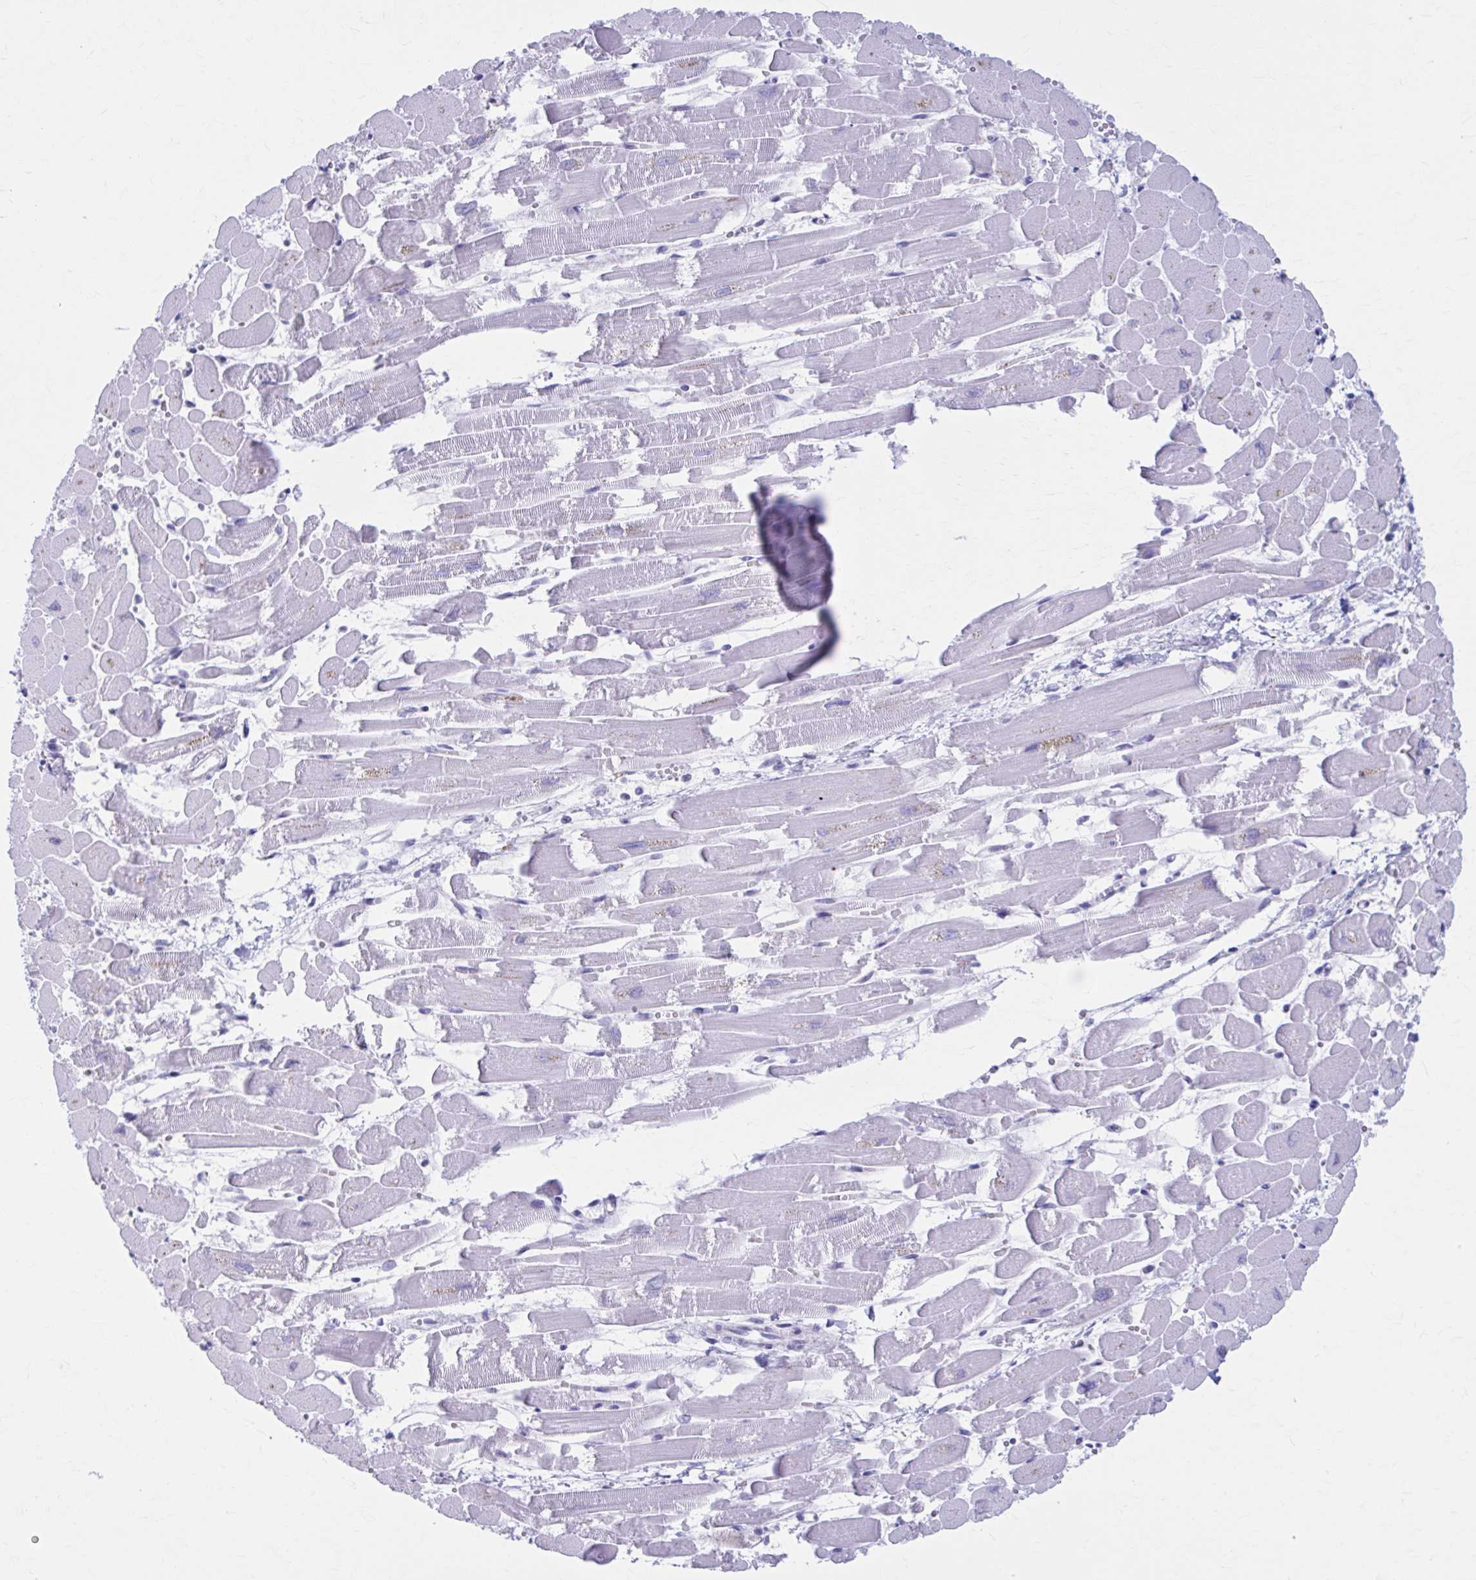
{"staining": {"intensity": "negative", "quantity": "none", "location": "none"}, "tissue": "heart muscle", "cell_type": "Cardiomyocytes", "image_type": "normal", "snomed": [{"axis": "morphology", "description": "Normal tissue, NOS"}, {"axis": "topography", "description": "Heart"}], "caption": "Normal heart muscle was stained to show a protein in brown. There is no significant expression in cardiomyocytes. (DAB (3,3'-diaminobenzidine) immunohistochemistry (IHC) with hematoxylin counter stain).", "gene": "KCNE2", "patient": {"sex": "female", "age": 52}}